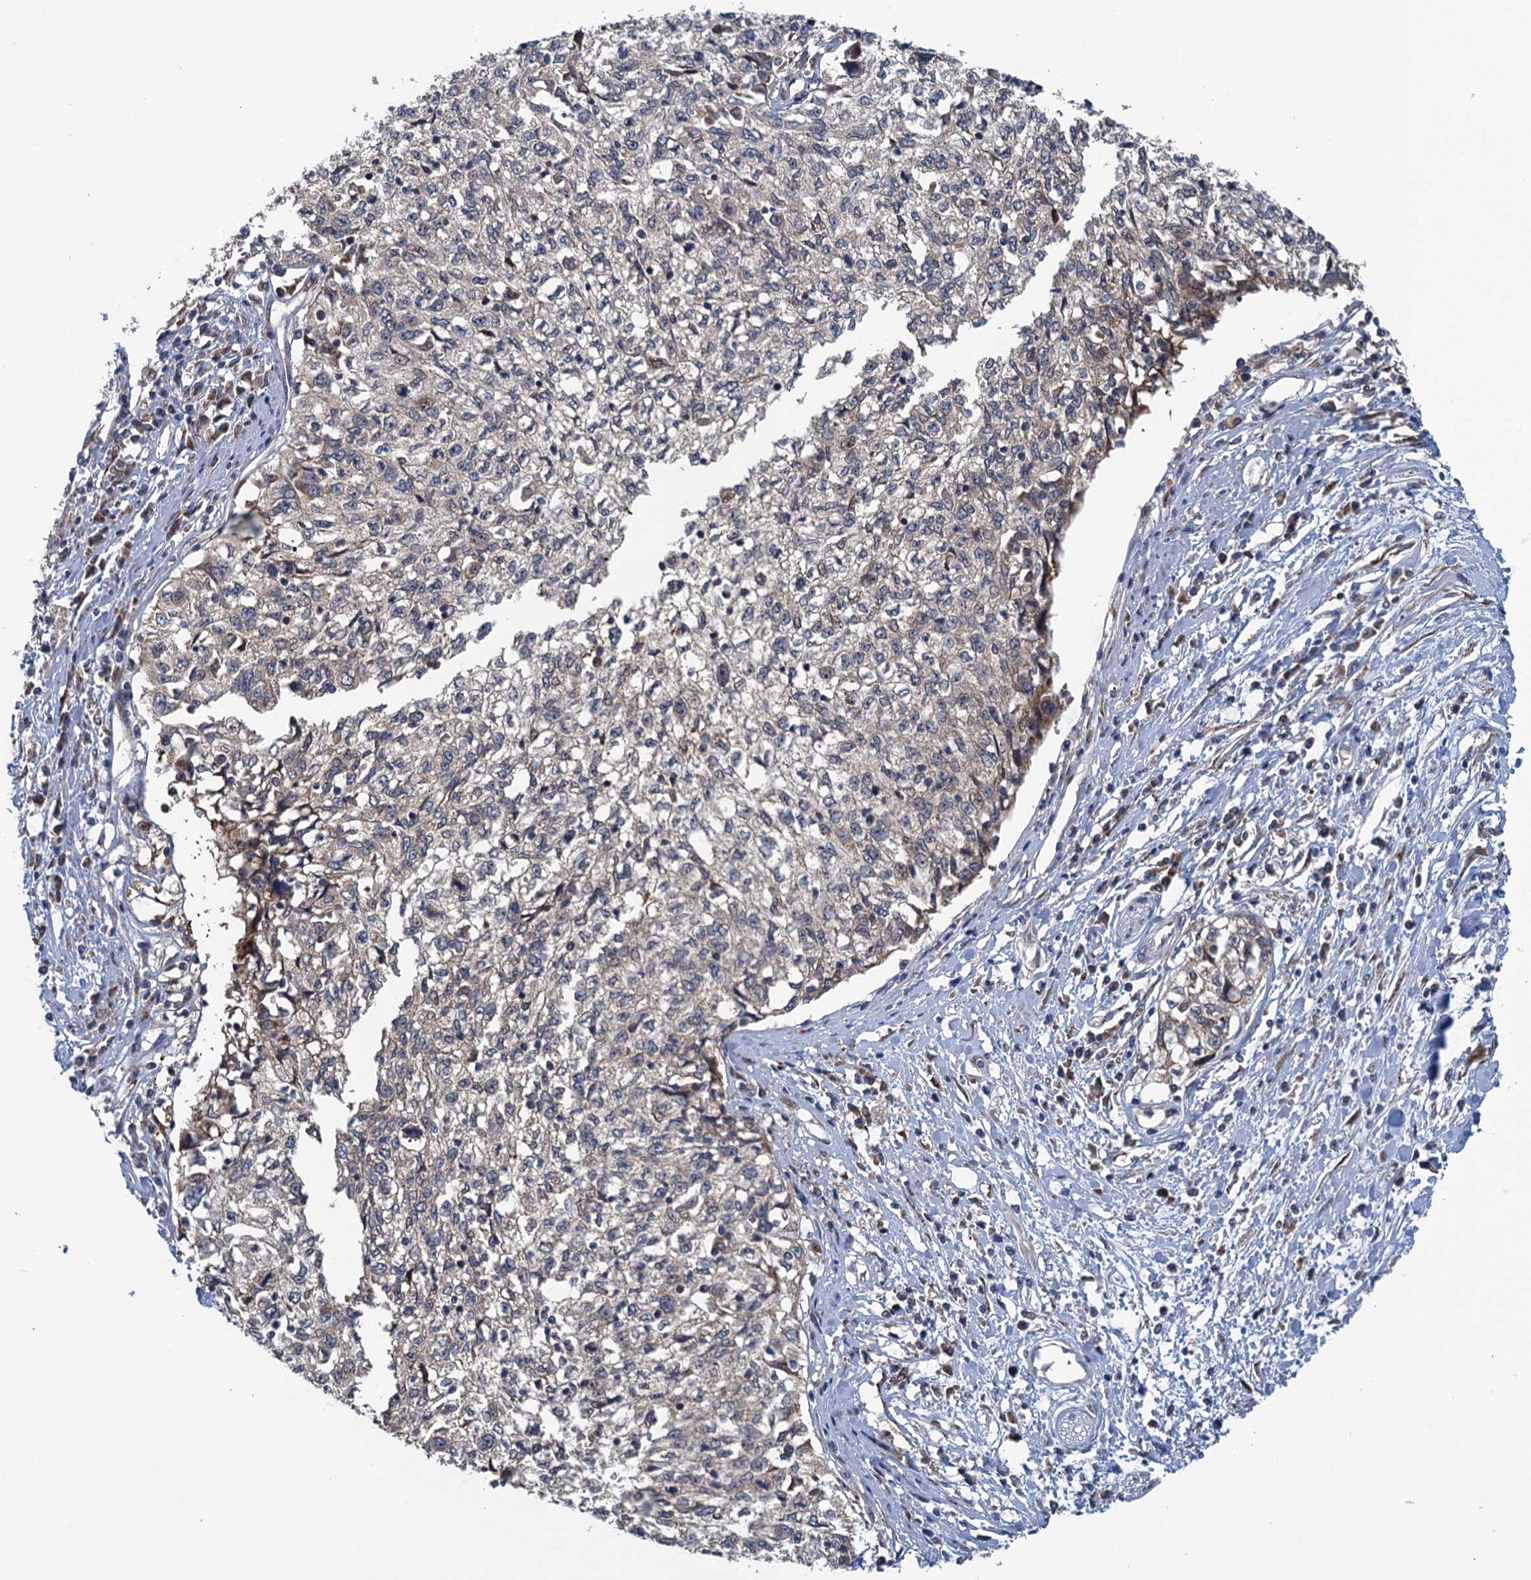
{"staining": {"intensity": "negative", "quantity": "none", "location": "none"}, "tissue": "cervical cancer", "cell_type": "Tumor cells", "image_type": "cancer", "snomed": [{"axis": "morphology", "description": "Squamous cell carcinoma, NOS"}, {"axis": "topography", "description": "Cervix"}], "caption": "High magnification brightfield microscopy of cervical cancer (squamous cell carcinoma) stained with DAB (brown) and counterstained with hematoxylin (blue): tumor cells show no significant expression.", "gene": "CNTN5", "patient": {"sex": "female", "age": 57}}